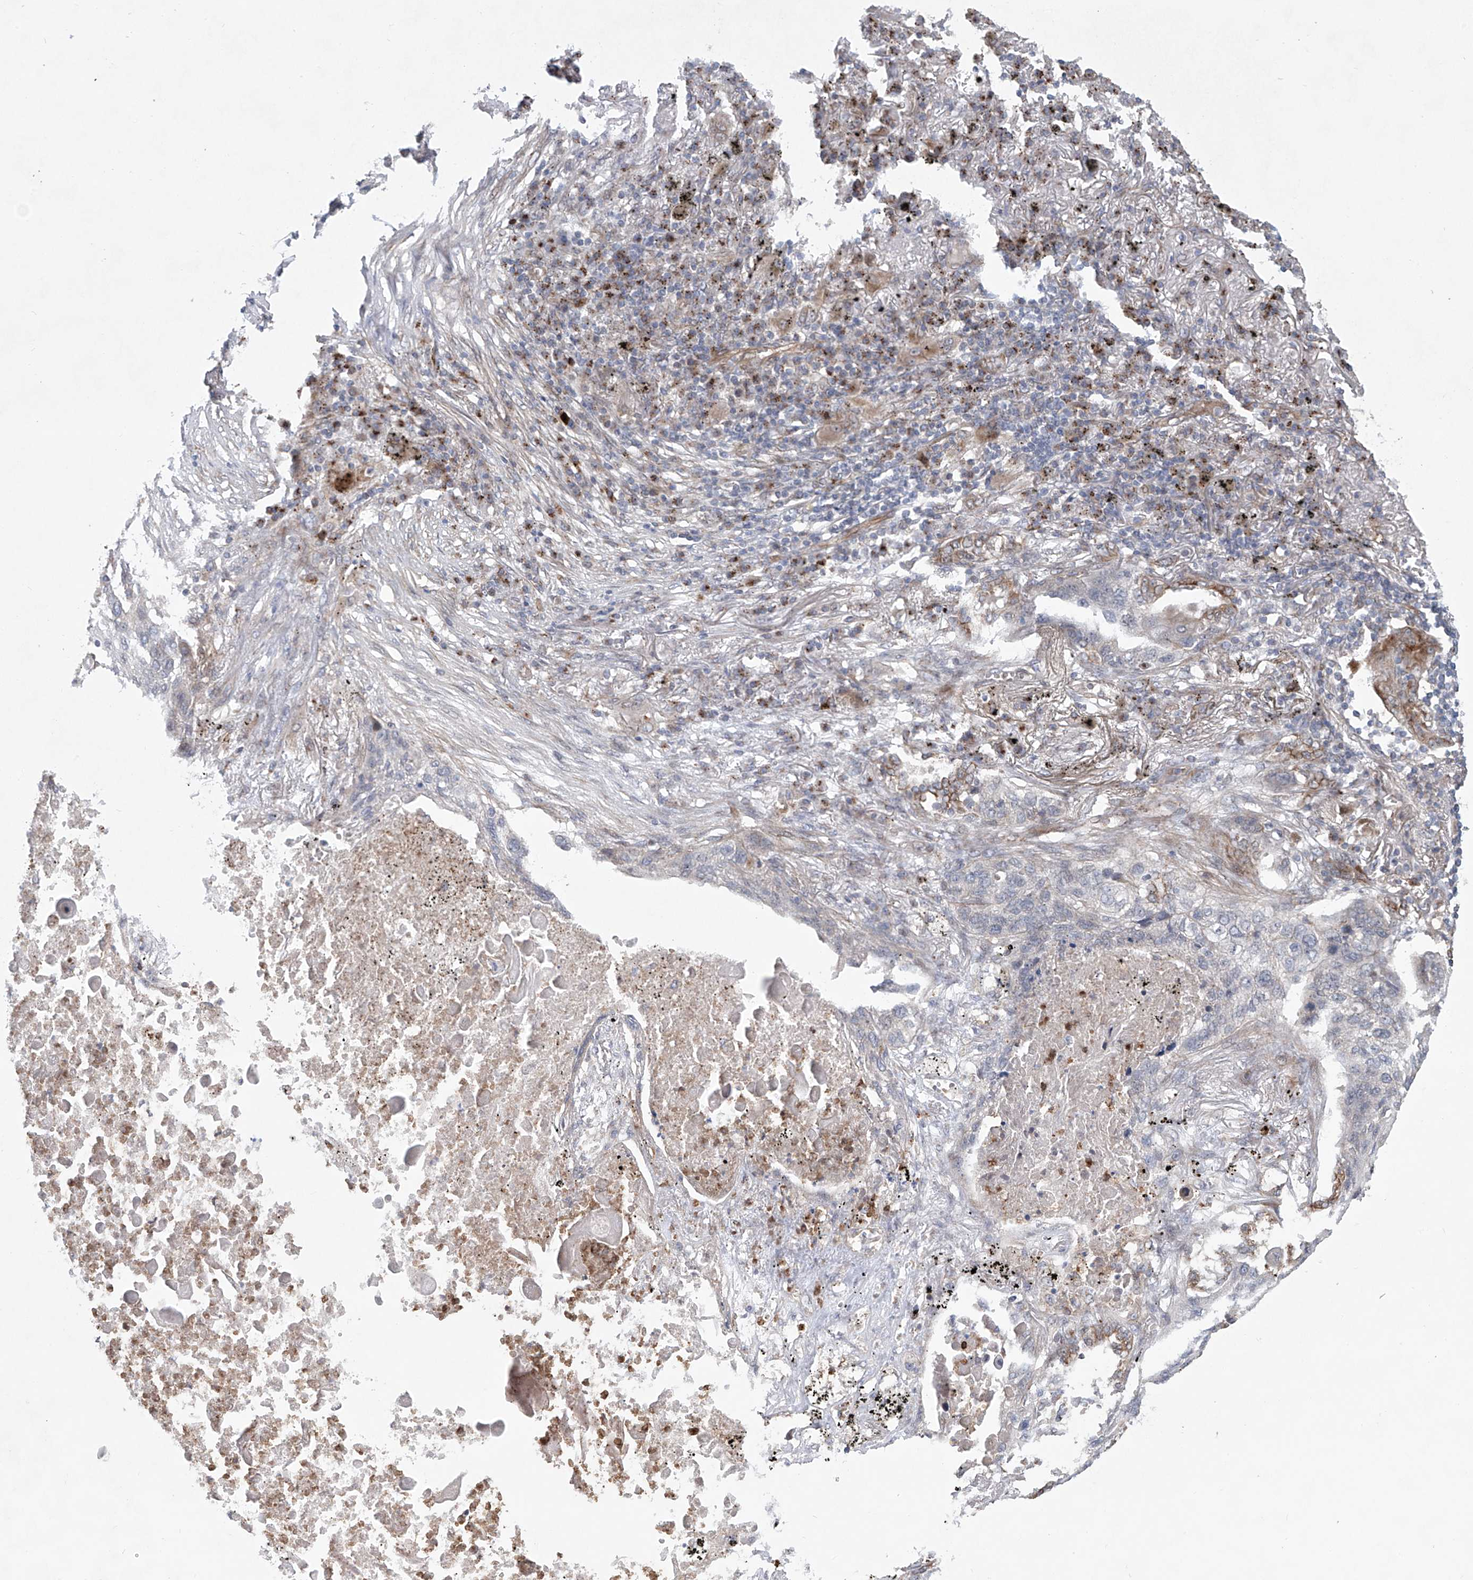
{"staining": {"intensity": "negative", "quantity": "none", "location": "none"}, "tissue": "lung cancer", "cell_type": "Tumor cells", "image_type": "cancer", "snomed": [{"axis": "morphology", "description": "Squamous cell carcinoma, NOS"}, {"axis": "topography", "description": "Lung"}], "caption": "DAB (3,3'-diaminobenzidine) immunohistochemical staining of human lung squamous cell carcinoma exhibits no significant positivity in tumor cells.", "gene": "KLC4", "patient": {"sex": "female", "age": 63}}